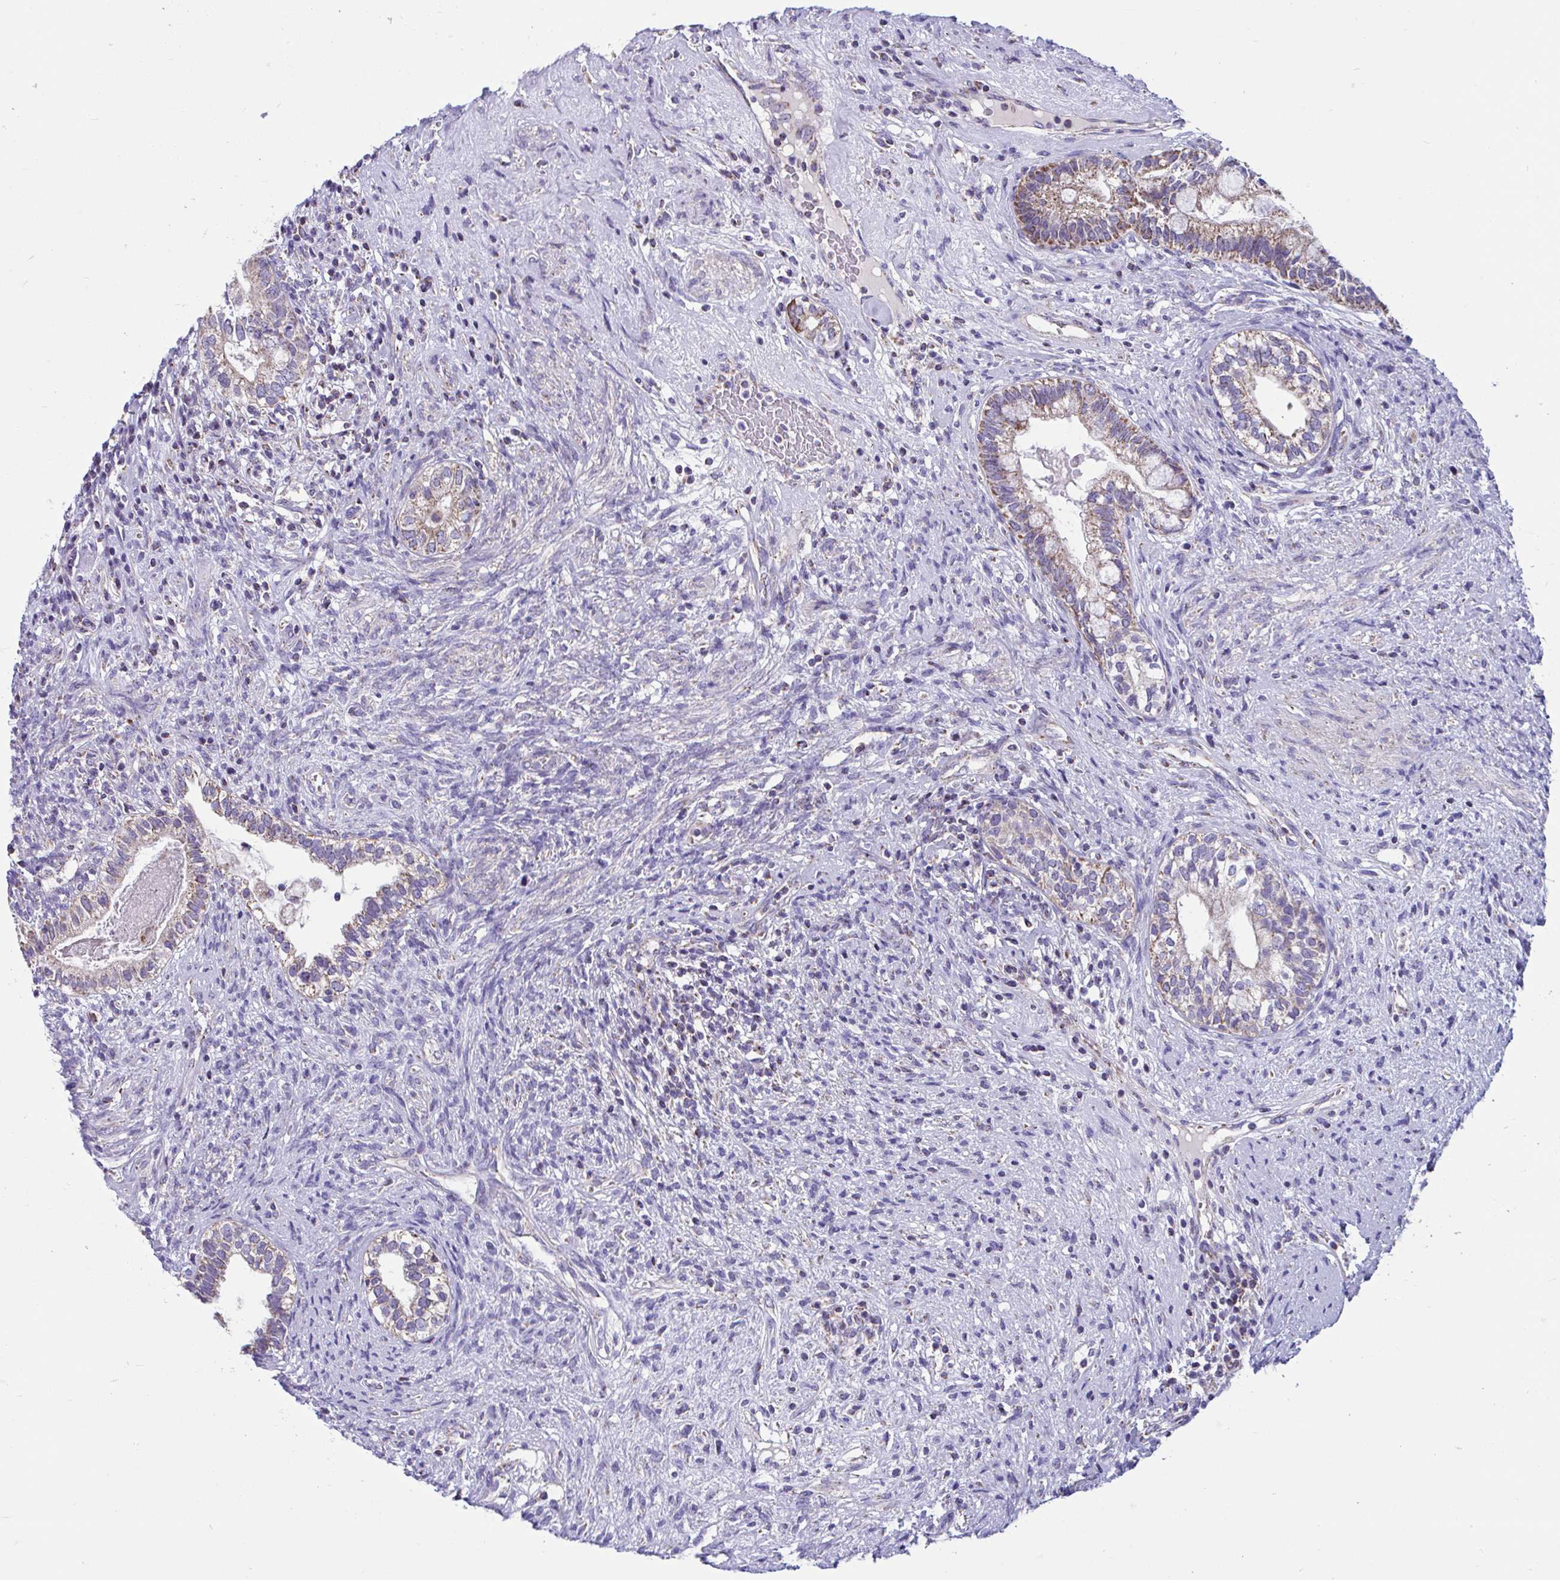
{"staining": {"intensity": "moderate", "quantity": ">75%", "location": "cytoplasmic/membranous"}, "tissue": "testis cancer", "cell_type": "Tumor cells", "image_type": "cancer", "snomed": [{"axis": "morphology", "description": "Seminoma, NOS"}, {"axis": "morphology", "description": "Carcinoma, Embryonal, NOS"}, {"axis": "topography", "description": "Testis"}], "caption": "Protein staining shows moderate cytoplasmic/membranous positivity in approximately >75% of tumor cells in seminoma (testis).", "gene": "OR13A1", "patient": {"sex": "male", "age": 41}}